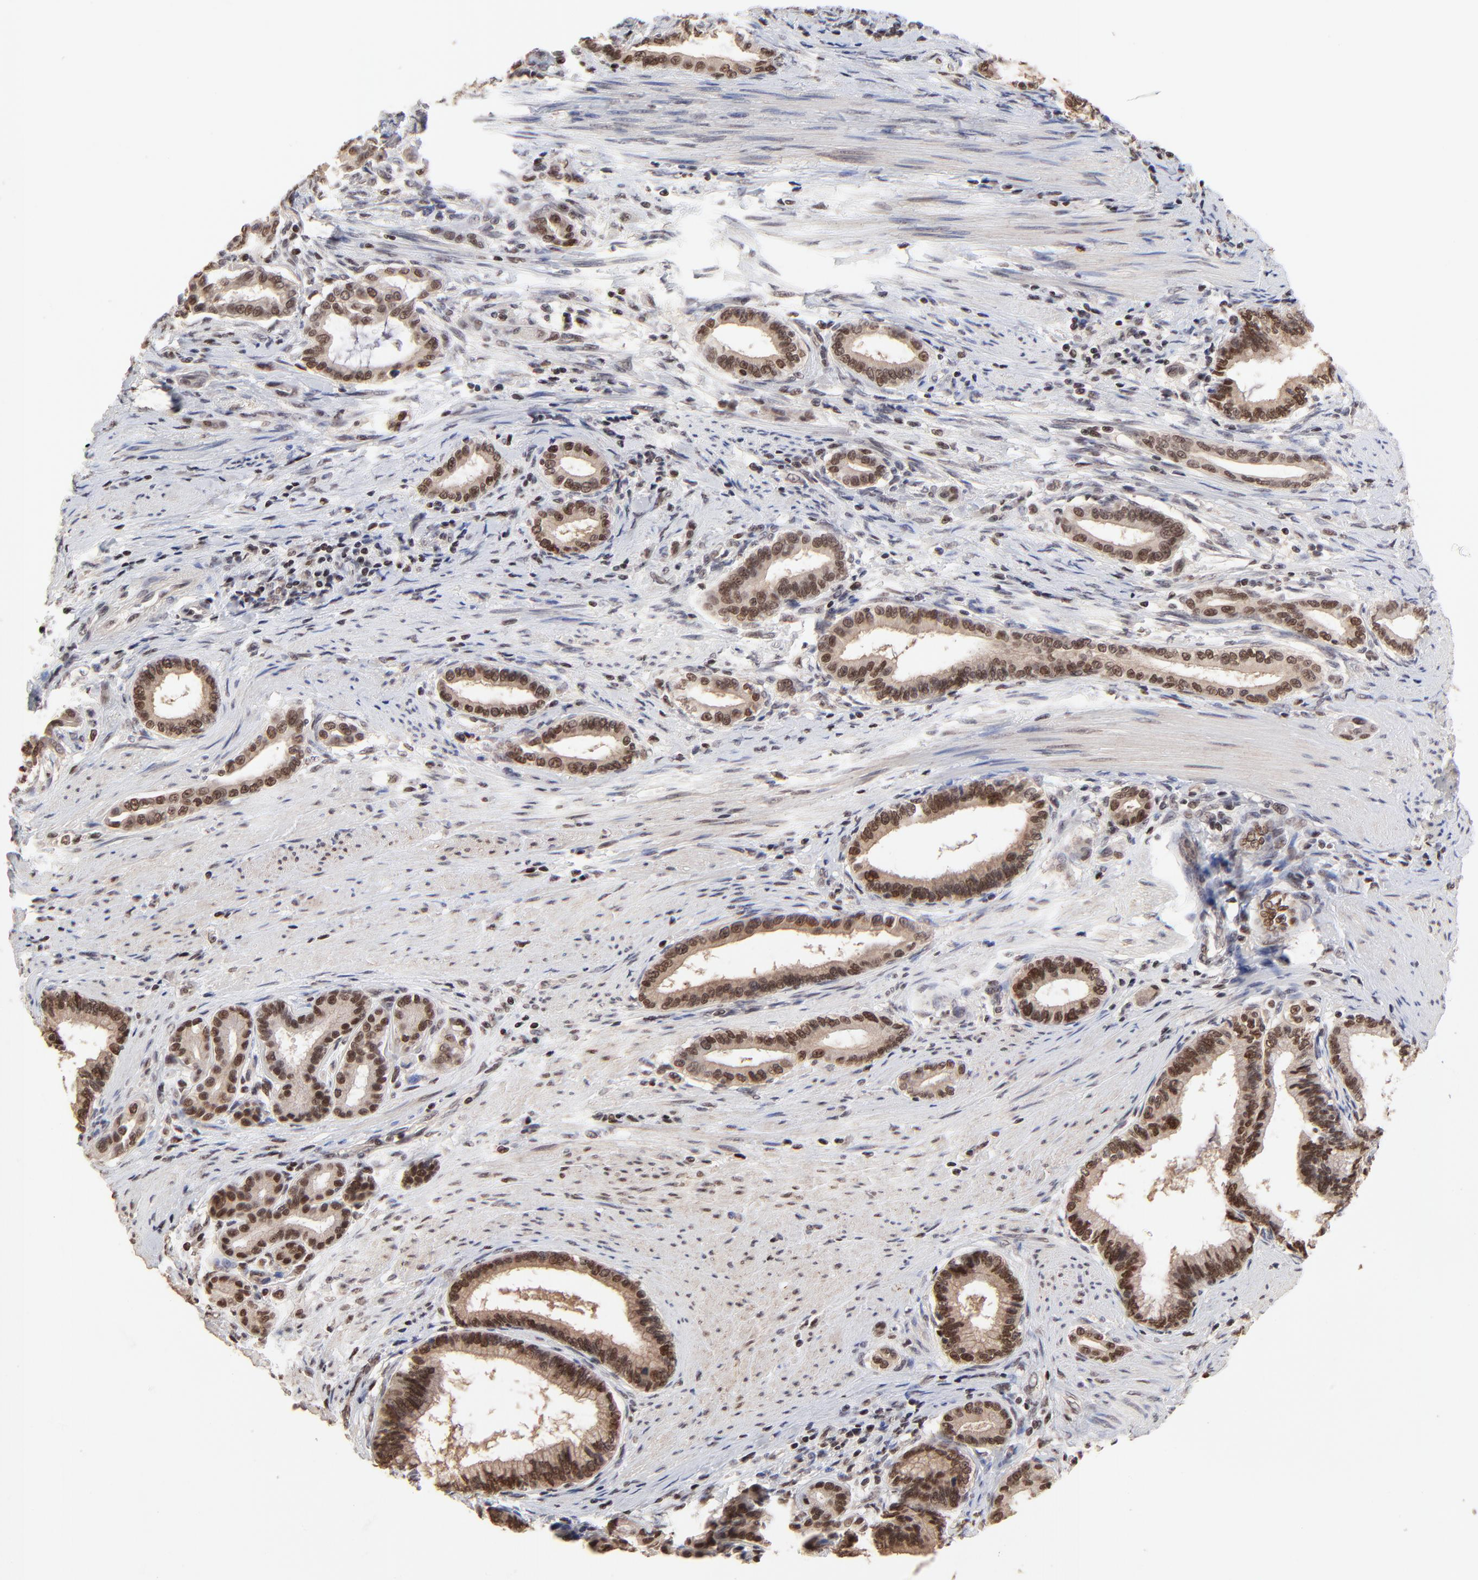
{"staining": {"intensity": "moderate", "quantity": ">75%", "location": "cytoplasmic/membranous,nuclear"}, "tissue": "pancreatic cancer", "cell_type": "Tumor cells", "image_type": "cancer", "snomed": [{"axis": "morphology", "description": "Adenocarcinoma, NOS"}, {"axis": "topography", "description": "Pancreas"}], "caption": "Pancreatic cancer tissue exhibits moderate cytoplasmic/membranous and nuclear staining in about >75% of tumor cells, visualized by immunohistochemistry.", "gene": "DSN1", "patient": {"sex": "female", "age": 64}}